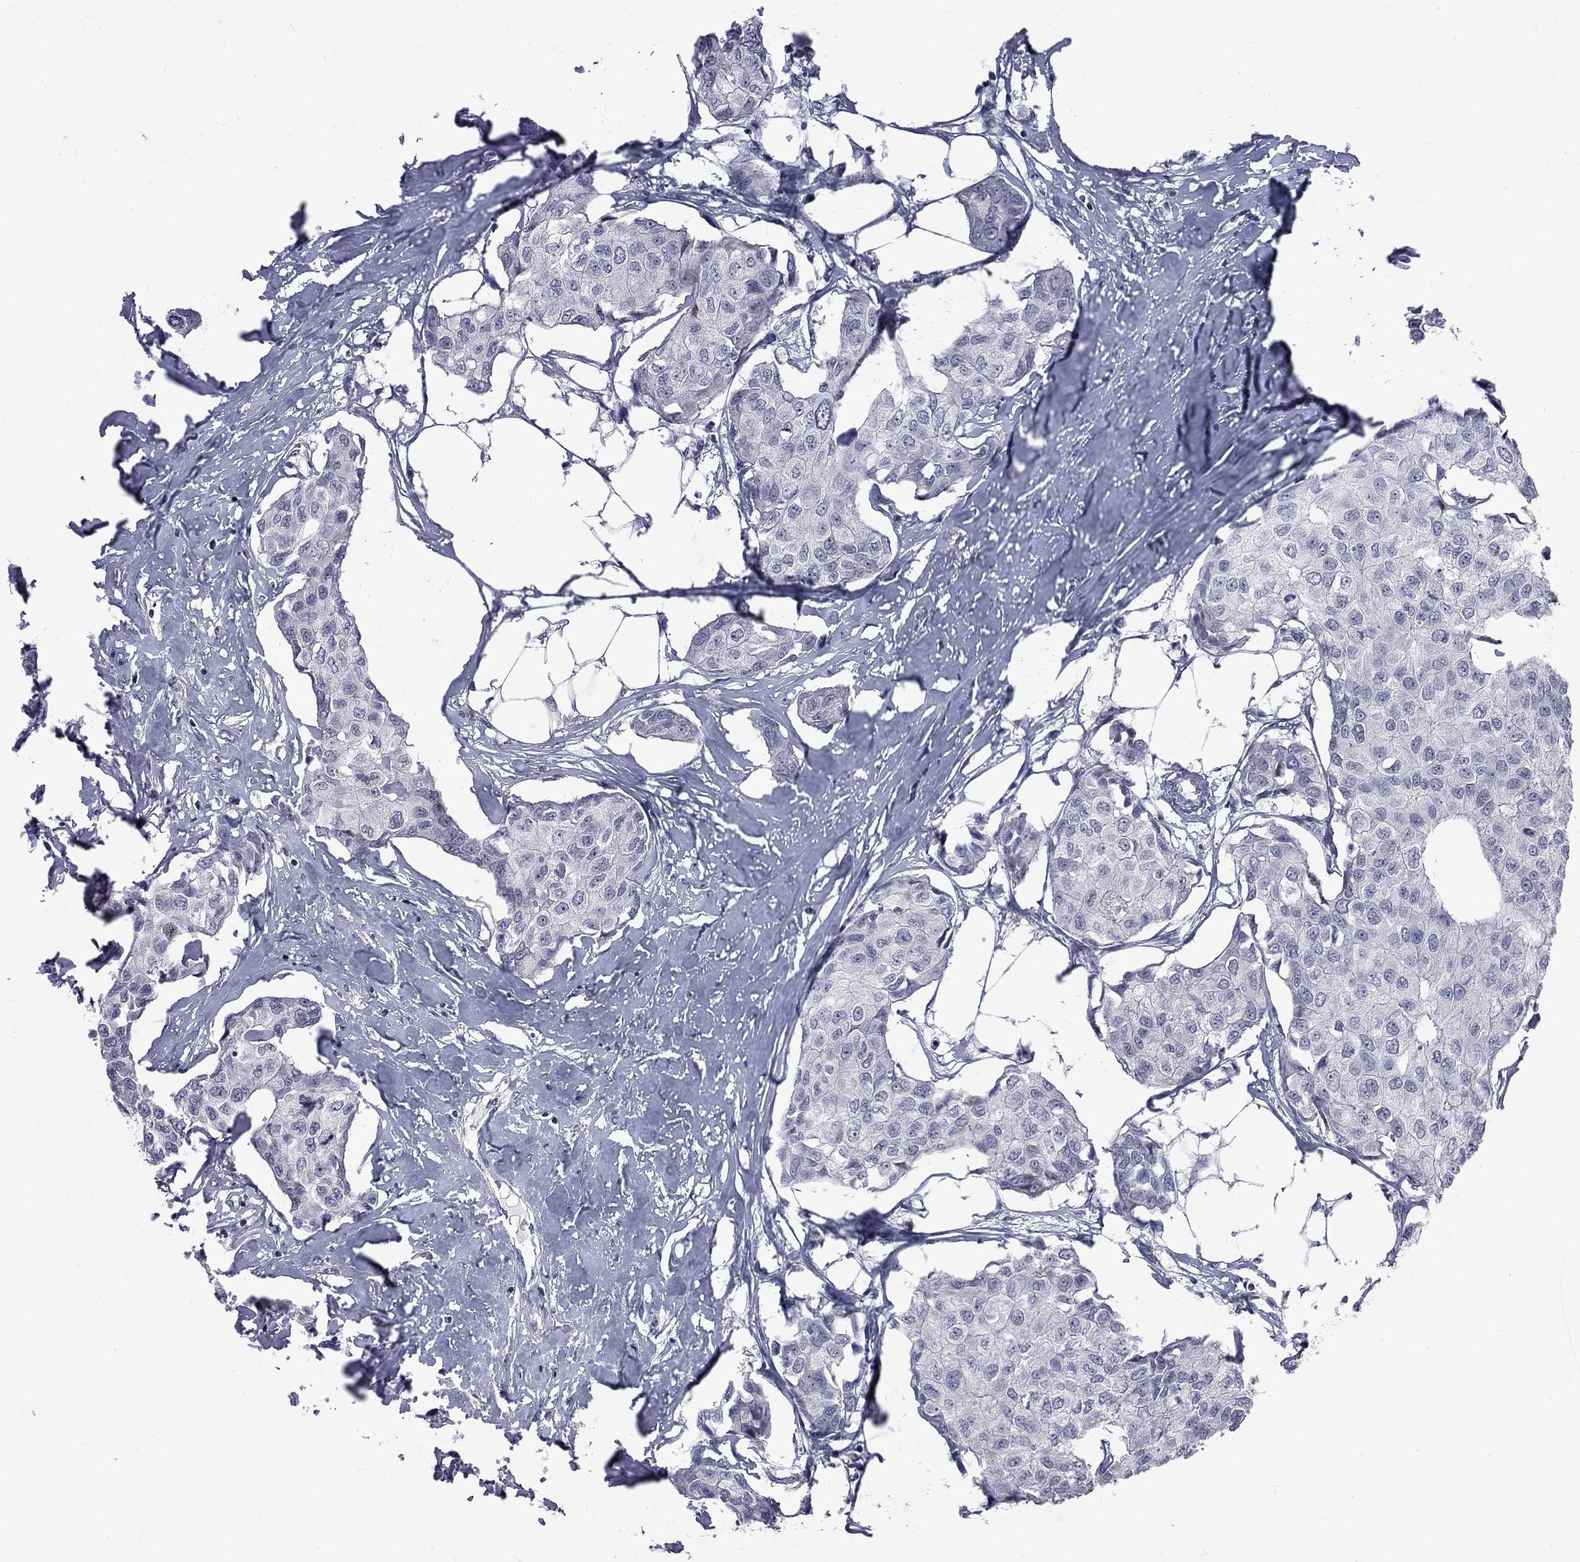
{"staining": {"intensity": "negative", "quantity": "none", "location": "none"}, "tissue": "breast cancer", "cell_type": "Tumor cells", "image_type": "cancer", "snomed": [{"axis": "morphology", "description": "Duct carcinoma"}, {"axis": "topography", "description": "Breast"}], "caption": "The immunohistochemistry micrograph has no significant staining in tumor cells of breast cancer tissue.", "gene": "ZNF154", "patient": {"sex": "female", "age": 80}}